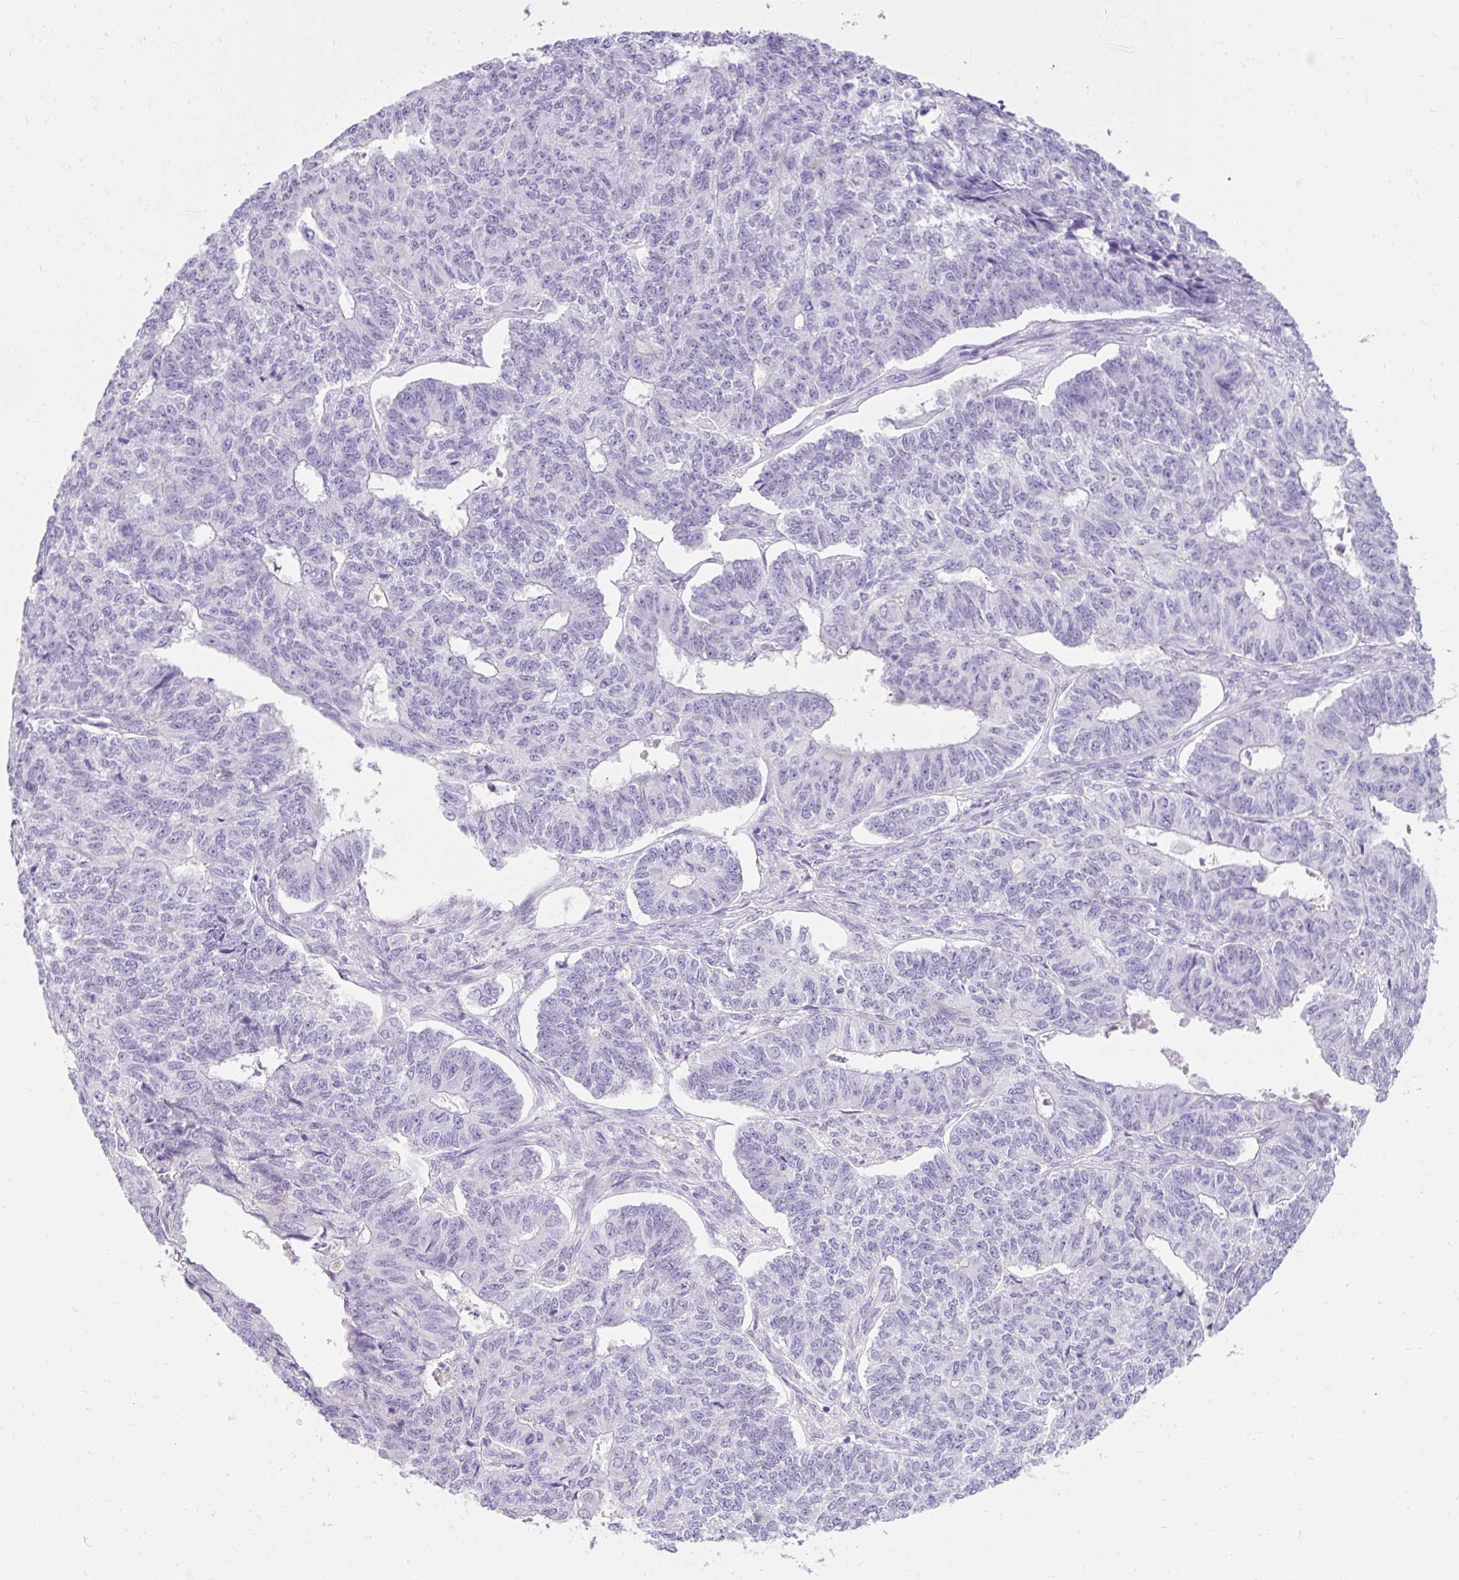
{"staining": {"intensity": "negative", "quantity": "none", "location": "none"}, "tissue": "endometrial cancer", "cell_type": "Tumor cells", "image_type": "cancer", "snomed": [{"axis": "morphology", "description": "Adenocarcinoma, NOS"}, {"axis": "topography", "description": "Endometrium"}], "caption": "High power microscopy photomicrograph of an immunohistochemistry image of endometrial cancer (adenocarcinoma), revealing no significant positivity in tumor cells.", "gene": "TMEM213", "patient": {"sex": "female", "age": 32}}